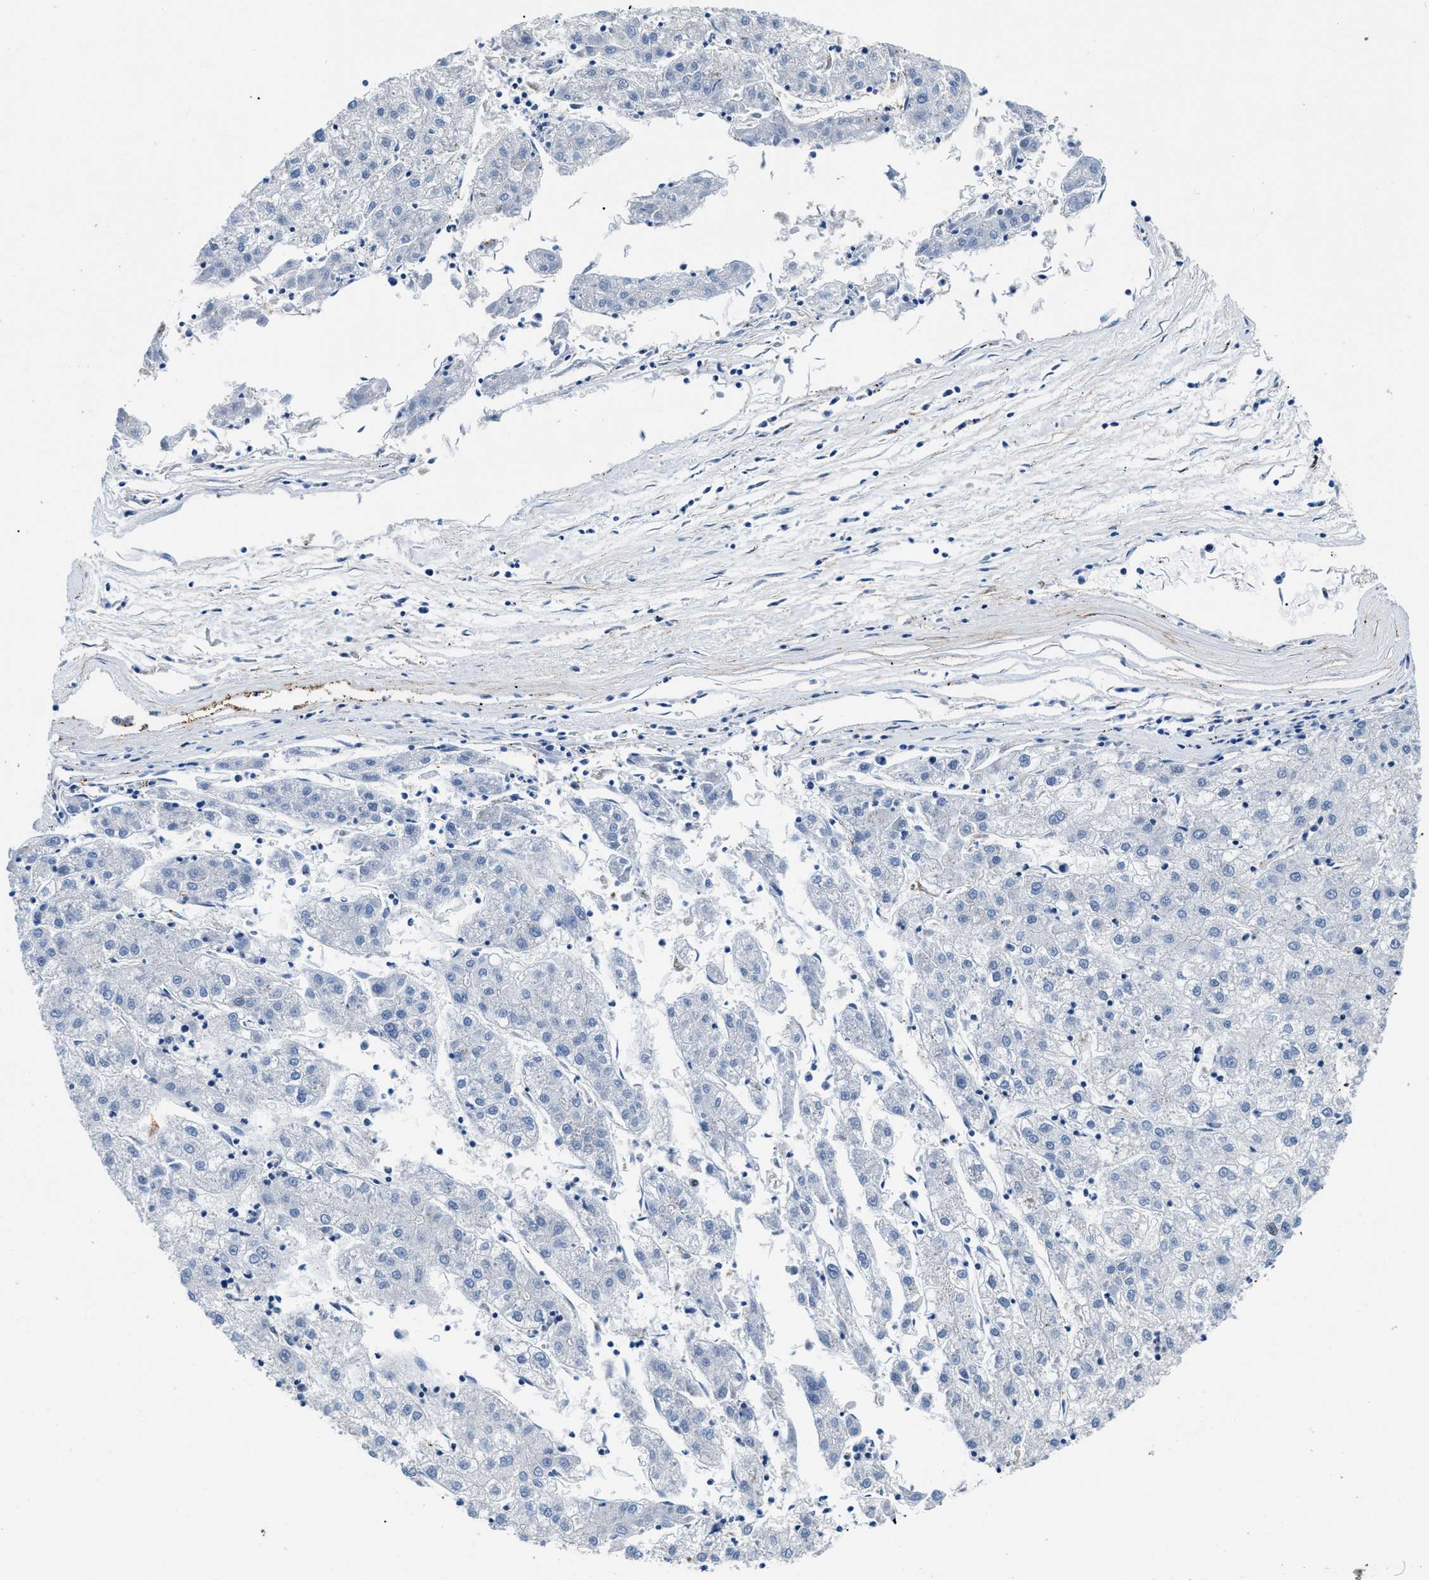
{"staining": {"intensity": "negative", "quantity": "none", "location": "none"}, "tissue": "liver cancer", "cell_type": "Tumor cells", "image_type": "cancer", "snomed": [{"axis": "morphology", "description": "Carcinoma, Hepatocellular, NOS"}, {"axis": "topography", "description": "Liver"}], "caption": "This micrograph is of liver hepatocellular carcinoma stained with immunohistochemistry to label a protein in brown with the nuclei are counter-stained blue. There is no expression in tumor cells. (DAB immunohistochemistry with hematoxylin counter stain).", "gene": "HNRNPH2", "patient": {"sex": "male", "age": 72}}